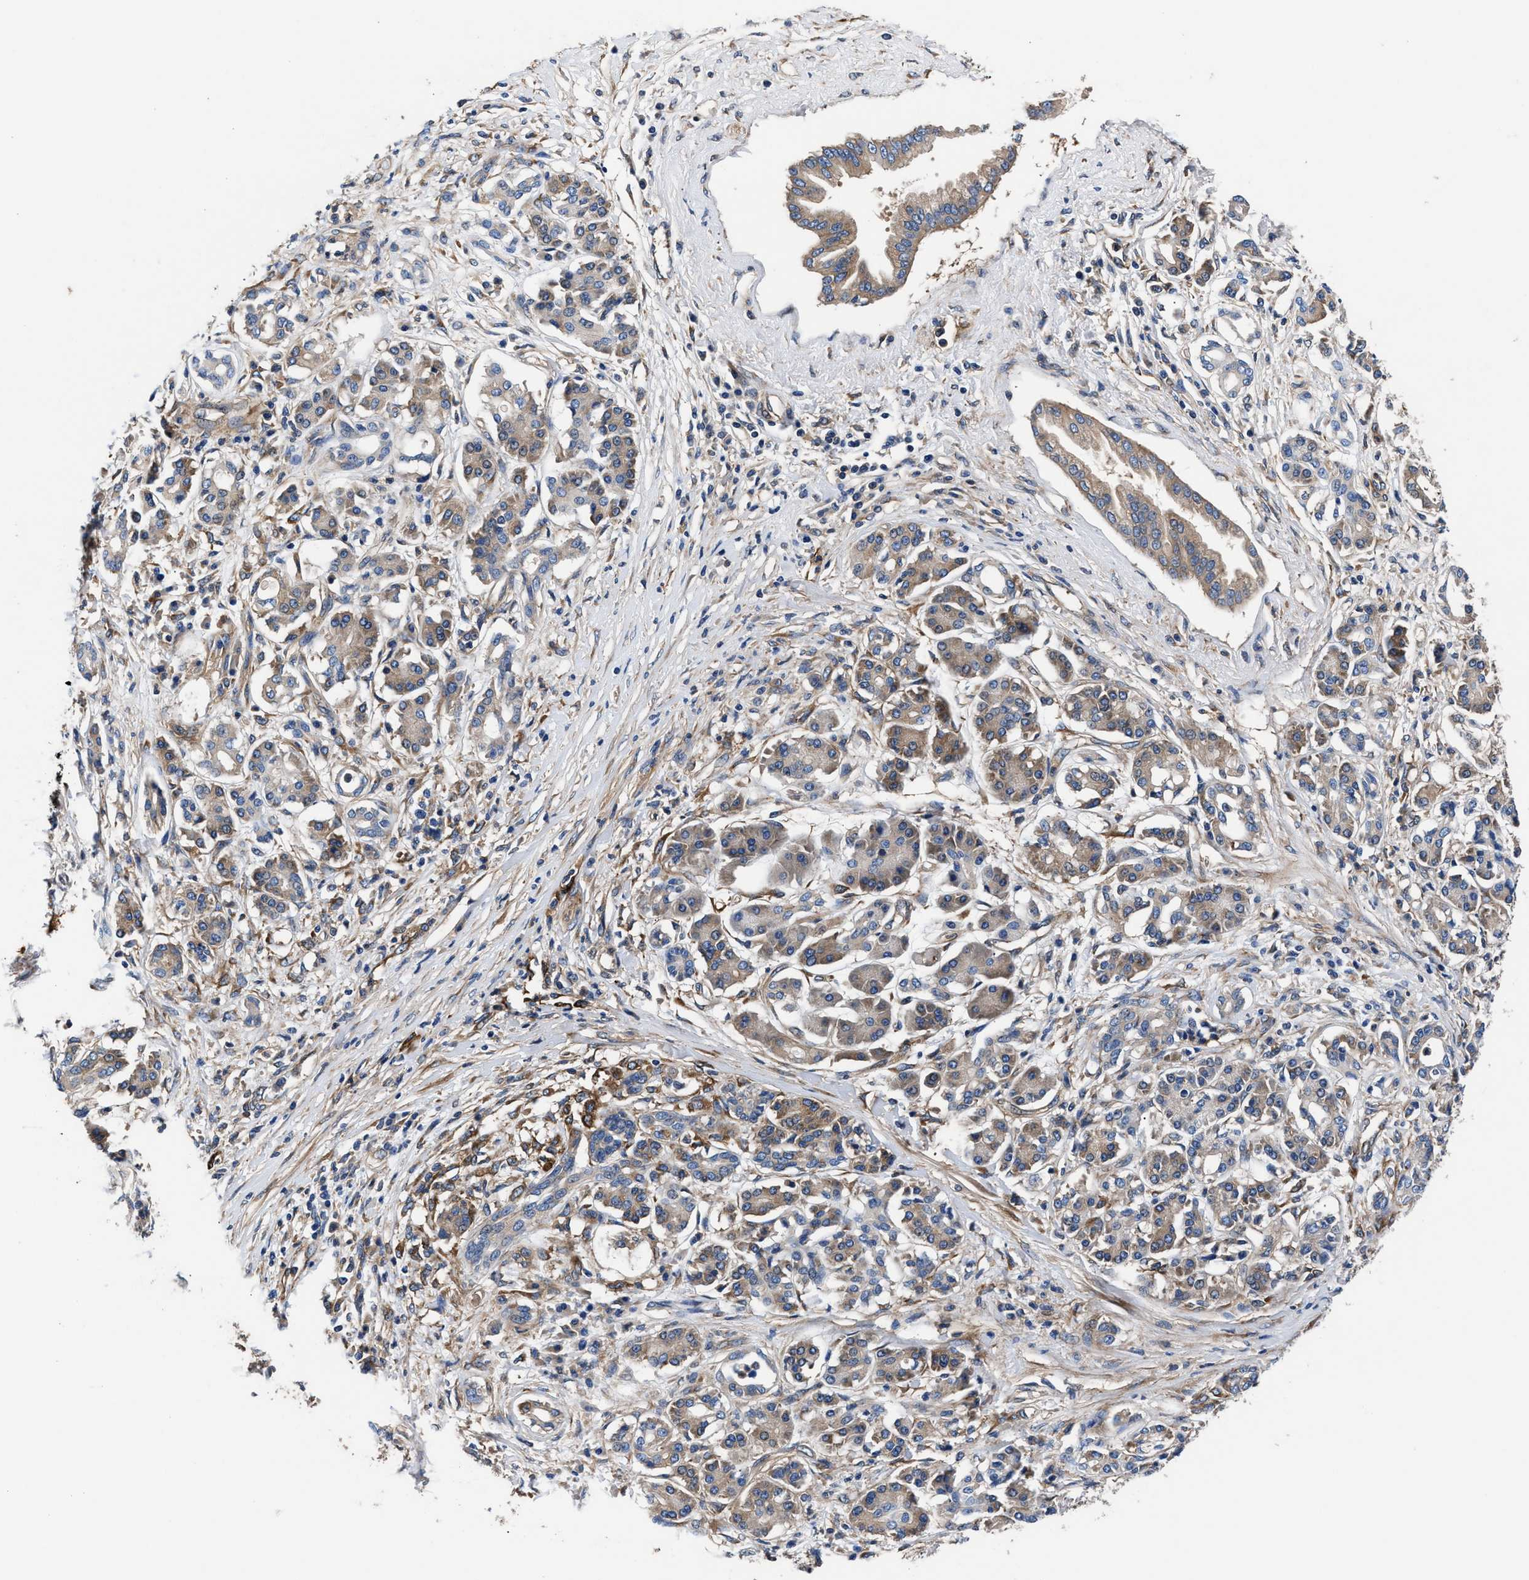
{"staining": {"intensity": "moderate", "quantity": "25%-75%", "location": "cytoplasmic/membranous"}, "tissue": "pancreatic cancer", "cell_type": "Tumor cells", "image_type": "cancer", "snomed": [{"axis": "morphology", "description": "Adenocarcinoma, NOS"}, {"axis": "topography", "description": "Pancreas"}], "caption": "The immunohistochemical stain shows moderate cytoplasmic/membranous positivity in tumor cells of pancreatic cancer tissue.", "gene": "SH3GL1", "patient": {"sex": "female", "age": 56}}